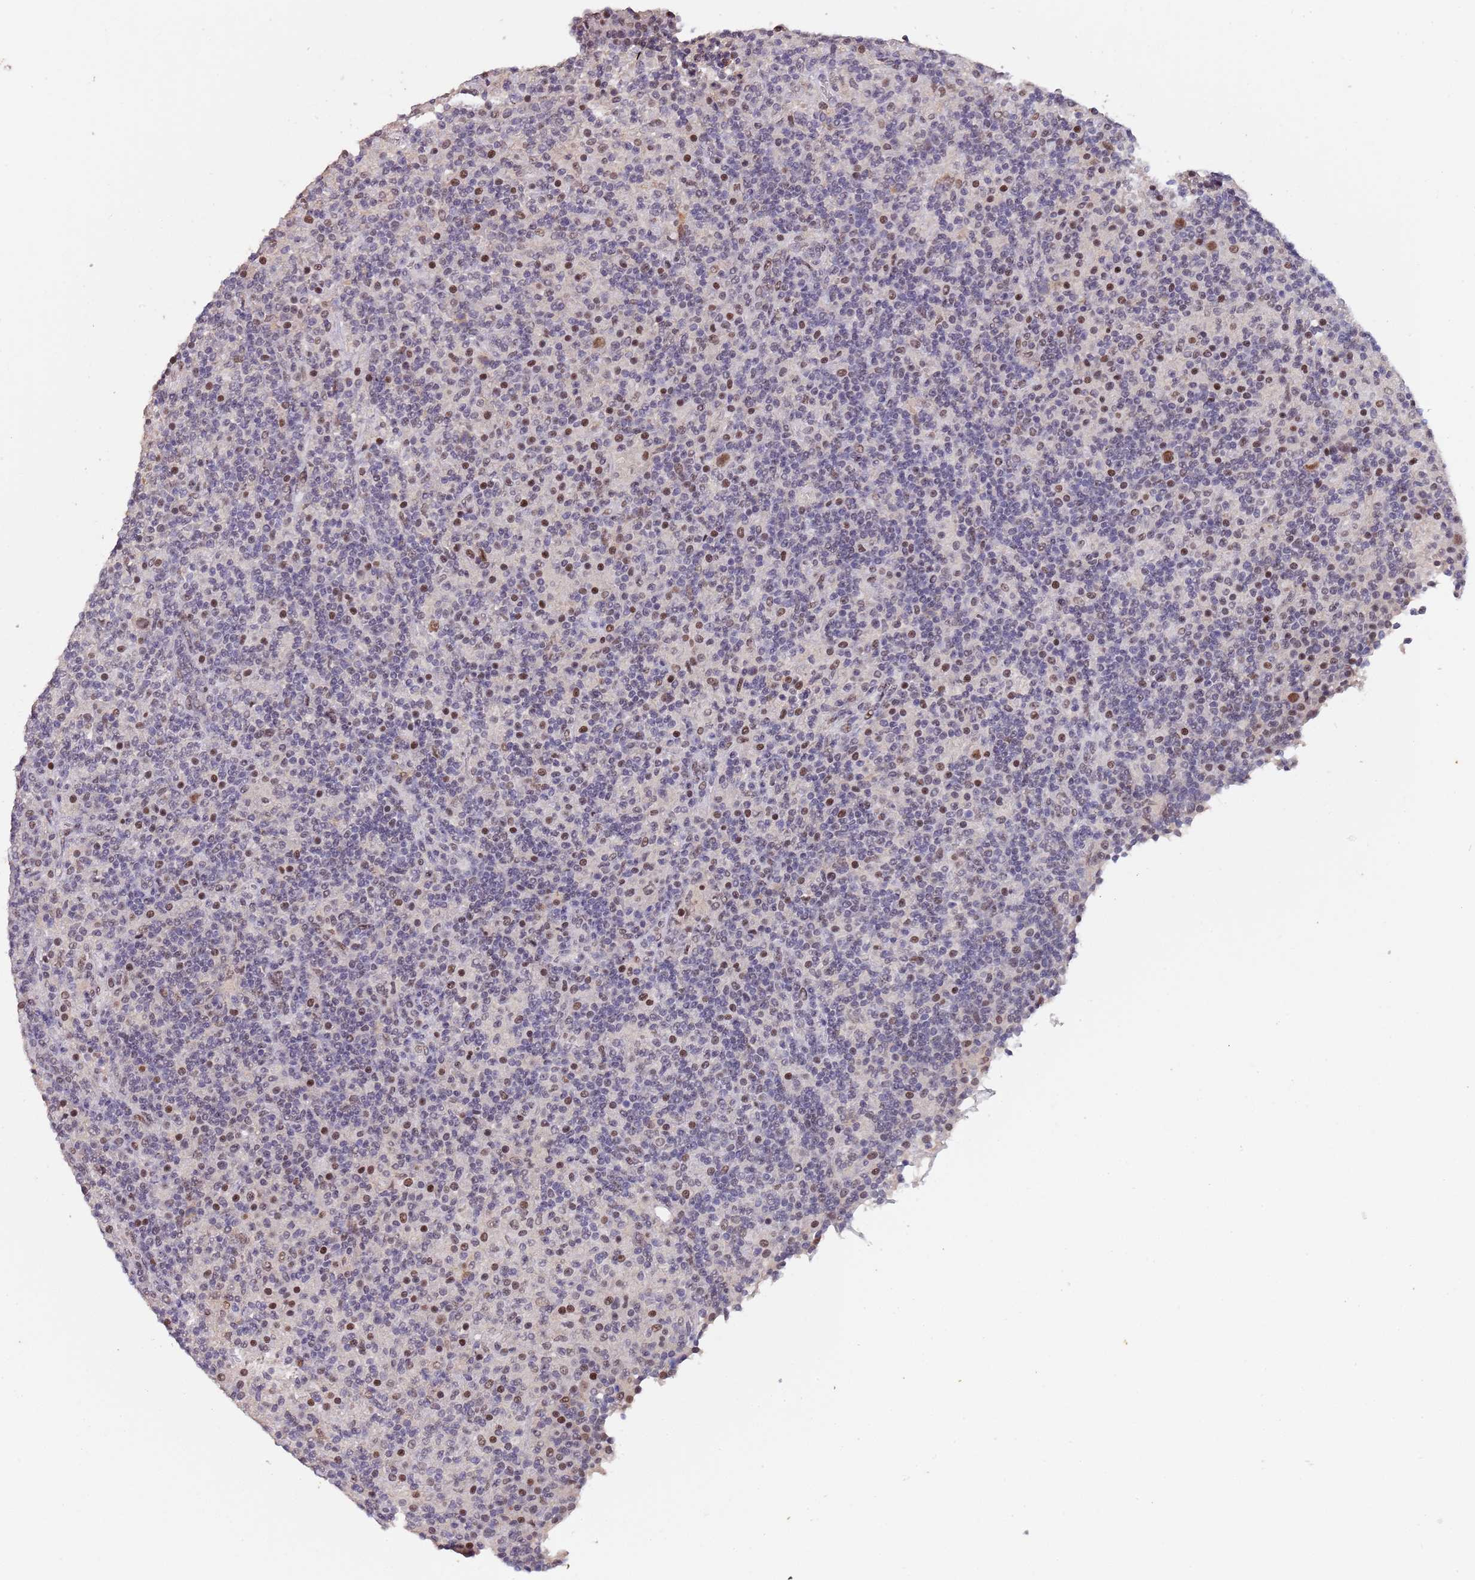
{"staining": {"intensity": "moderate", "quantity": ">75%", "location": "nuclear"}, "tissue": "lymphoma", "cell_type": "Tumor cells", "image_type": "cancer", "snomed": [{"axis": "morphology", "description": "Hodgkin's disease, NOS"}, {"axis": "topography", "description": "Lymph node"}], "caption": "An image showing moderate nuclear positivity in approximately >75% of tumor cells in Hodgkin's disease, as visualized by brown immunohistochemical staining.", "gene": "CIZ1", "patient": {"sex": "male", "age": 70}}